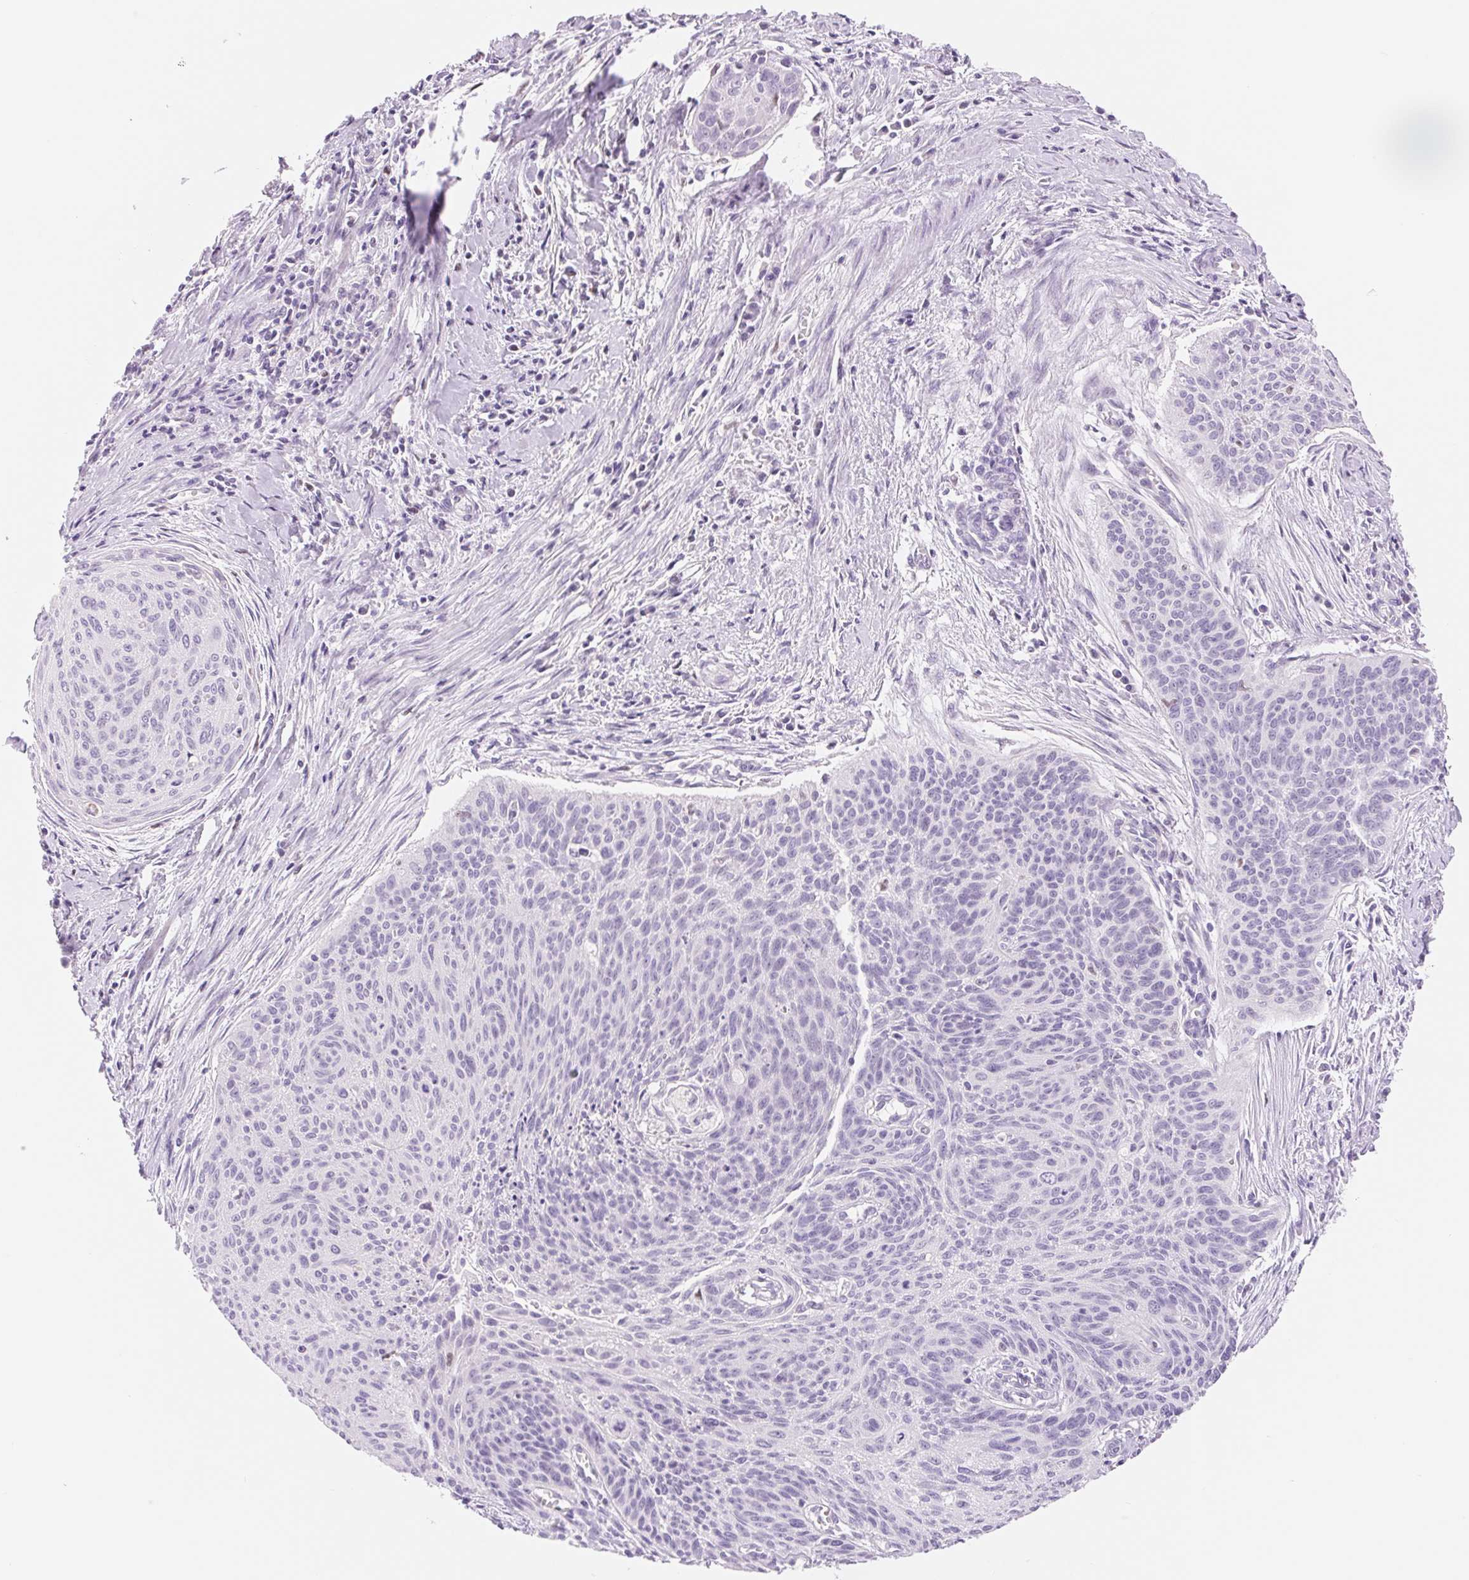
{"staining": {"intensity": "negative", "quantity": "none", "location": "none"}, "tissue": "cervical cancer", "cell_type": "Tumor cells", "image_type": "cancer", "snomed": [{"axis": "morphology", "description": "Squamous cell carcinoma, NOS"}, {"axis": "topography", "description": "Cervix"}], "caption": "A photomicrograph of cervical squamous cell carcinoma stained for a protein reveals no brown staining in tumor cells.", "gene": "ASGR2", "patient": {"sex": "female", "age": 55}}